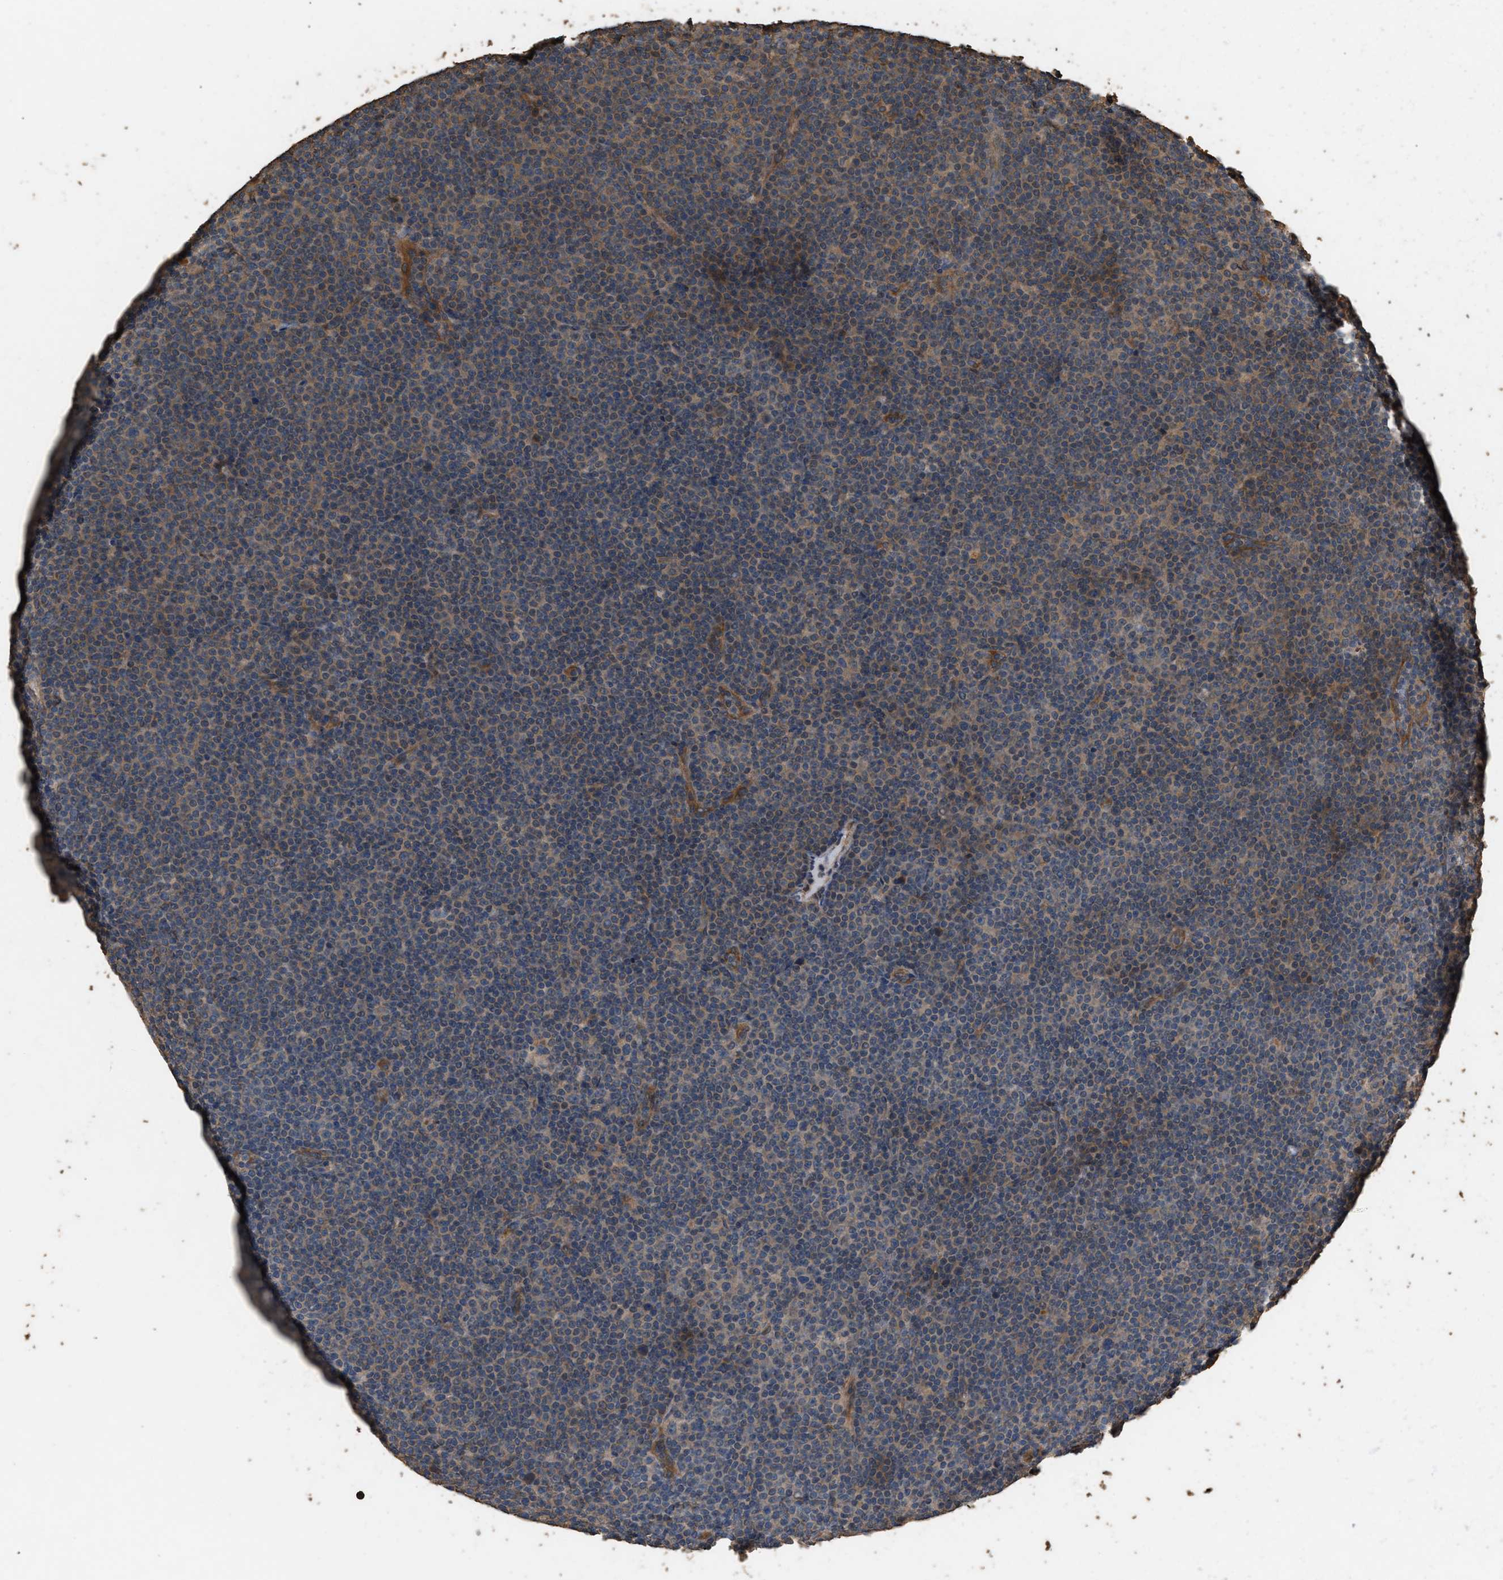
{"staining": {"intensity": "weak", "quantity": "<25%", "location": "cytoplasmic/membranous"}, "tissue": "lymphoma", "cell_type": "Tumor cells", "image_type": "cancer", "snomed": [{"axis": "morphology", "description": "Malignant lymphoma, non-Hodgkin's type, Low grade"}, {"axis": "topography", "description": "Lymph node"}], "caption": "Tumor cells show no significant protein positivity in malignant lymphoma, non-Hodgkin's type (low-grade). The staining is performed using DAB (3,3'-diaminobenzidine) brown chromogen with nuclei counter-stained in using hematoxylin.", "gene": "DCAF7", "patient": {"sex": "female", "age": 67}}